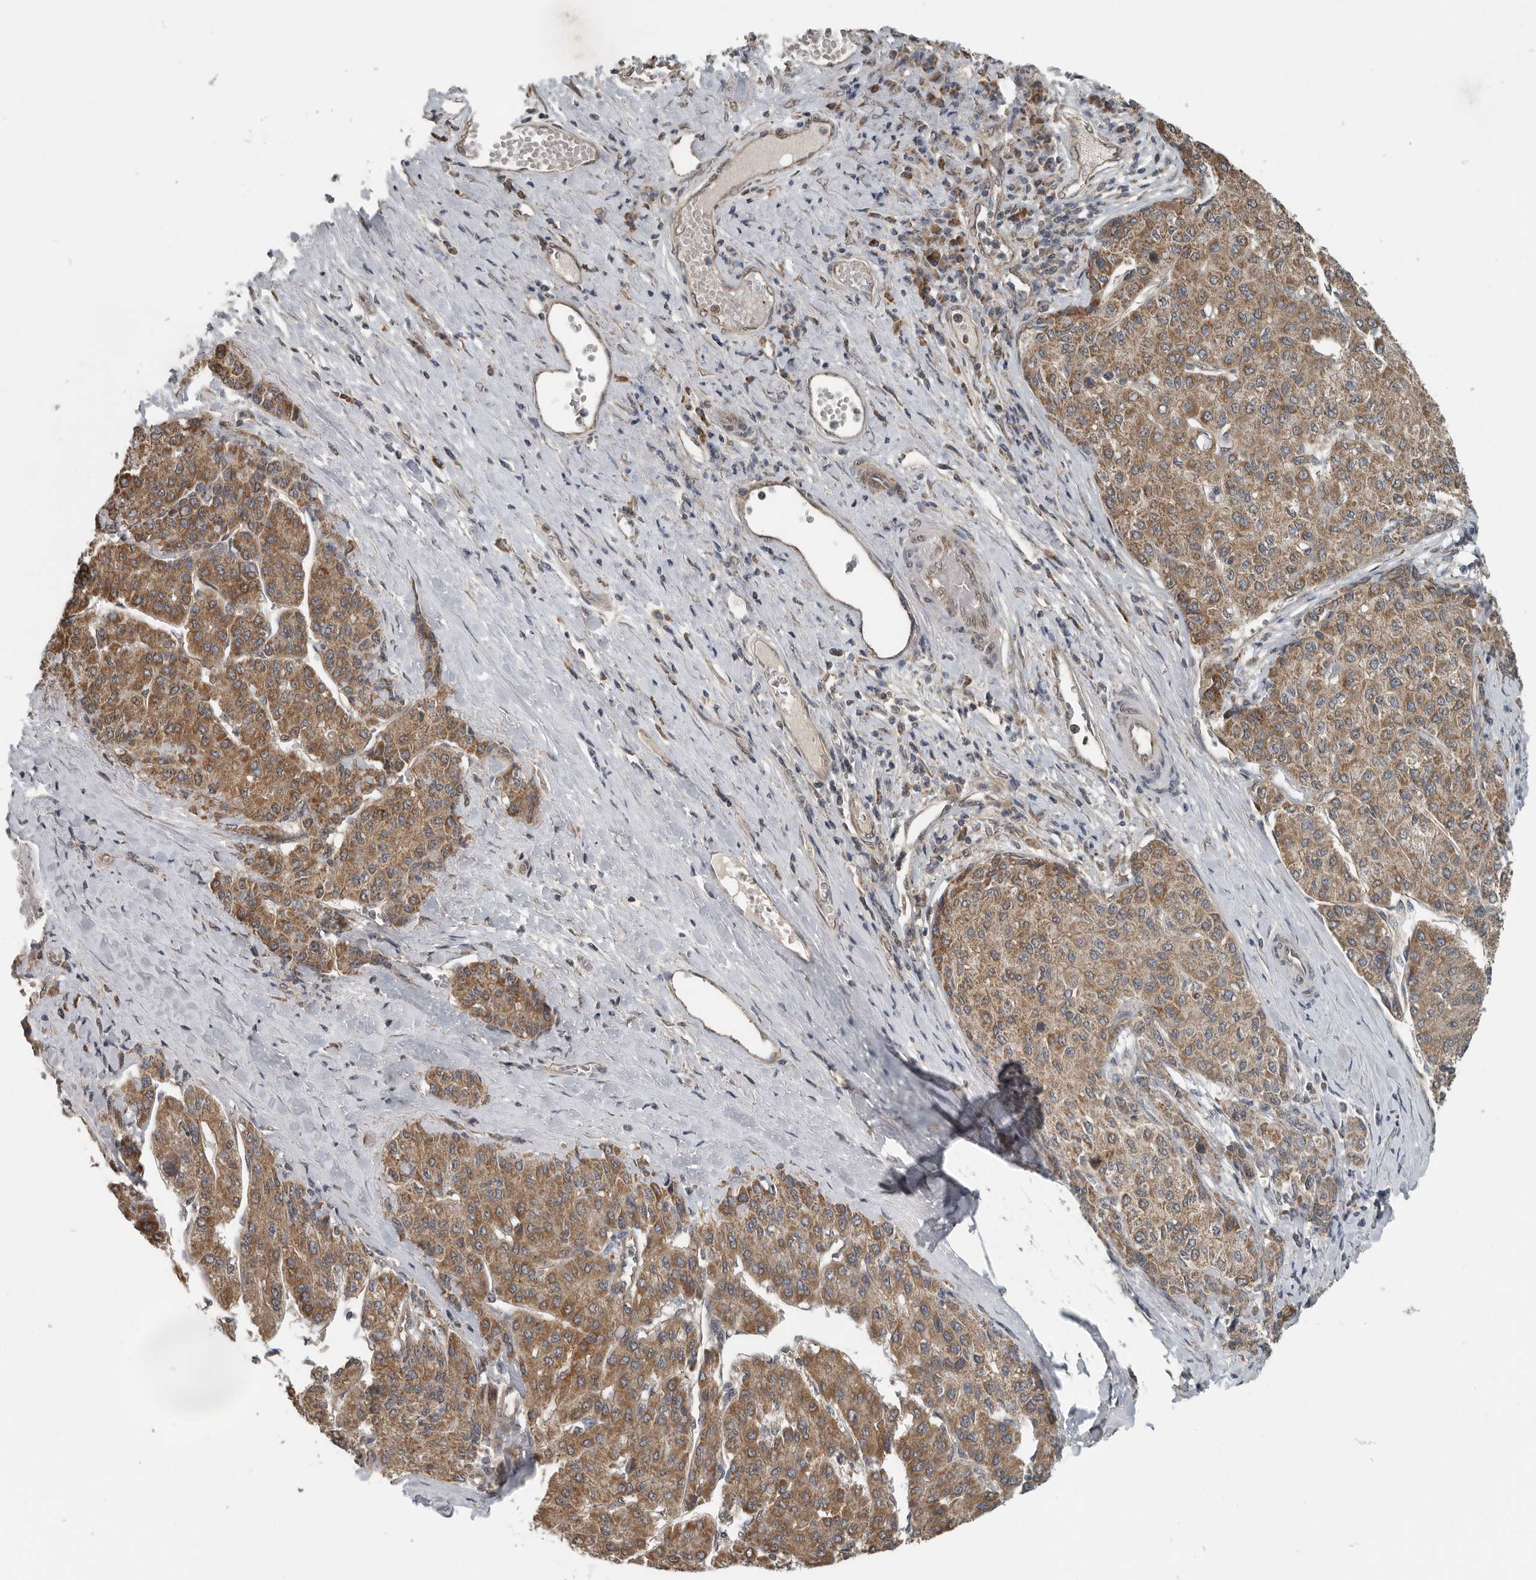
{"staining": {"intensity": "moderate", "quantity": ">75%", "location": "cytoplasmic/membranous"}, "tissue": "liver cancer", "cell_type": "Tumor cells", "image_type": "cancer", "snomed": [{"axis": "morphology", "description": "Carcinoma, Hepatocellular, NOS"}, {"axis": "topography", "description": "Liver"}], "caption": "An immunohistochemistry (IHC) micrograph of neoplastic tissue is shown. Protein staining in brown shows moderate cytoplasmic/membranous positivity in liver cancer within tumor cells.", "gene": "AFAP1", "patient": {"sex": "male", "age": 65}}